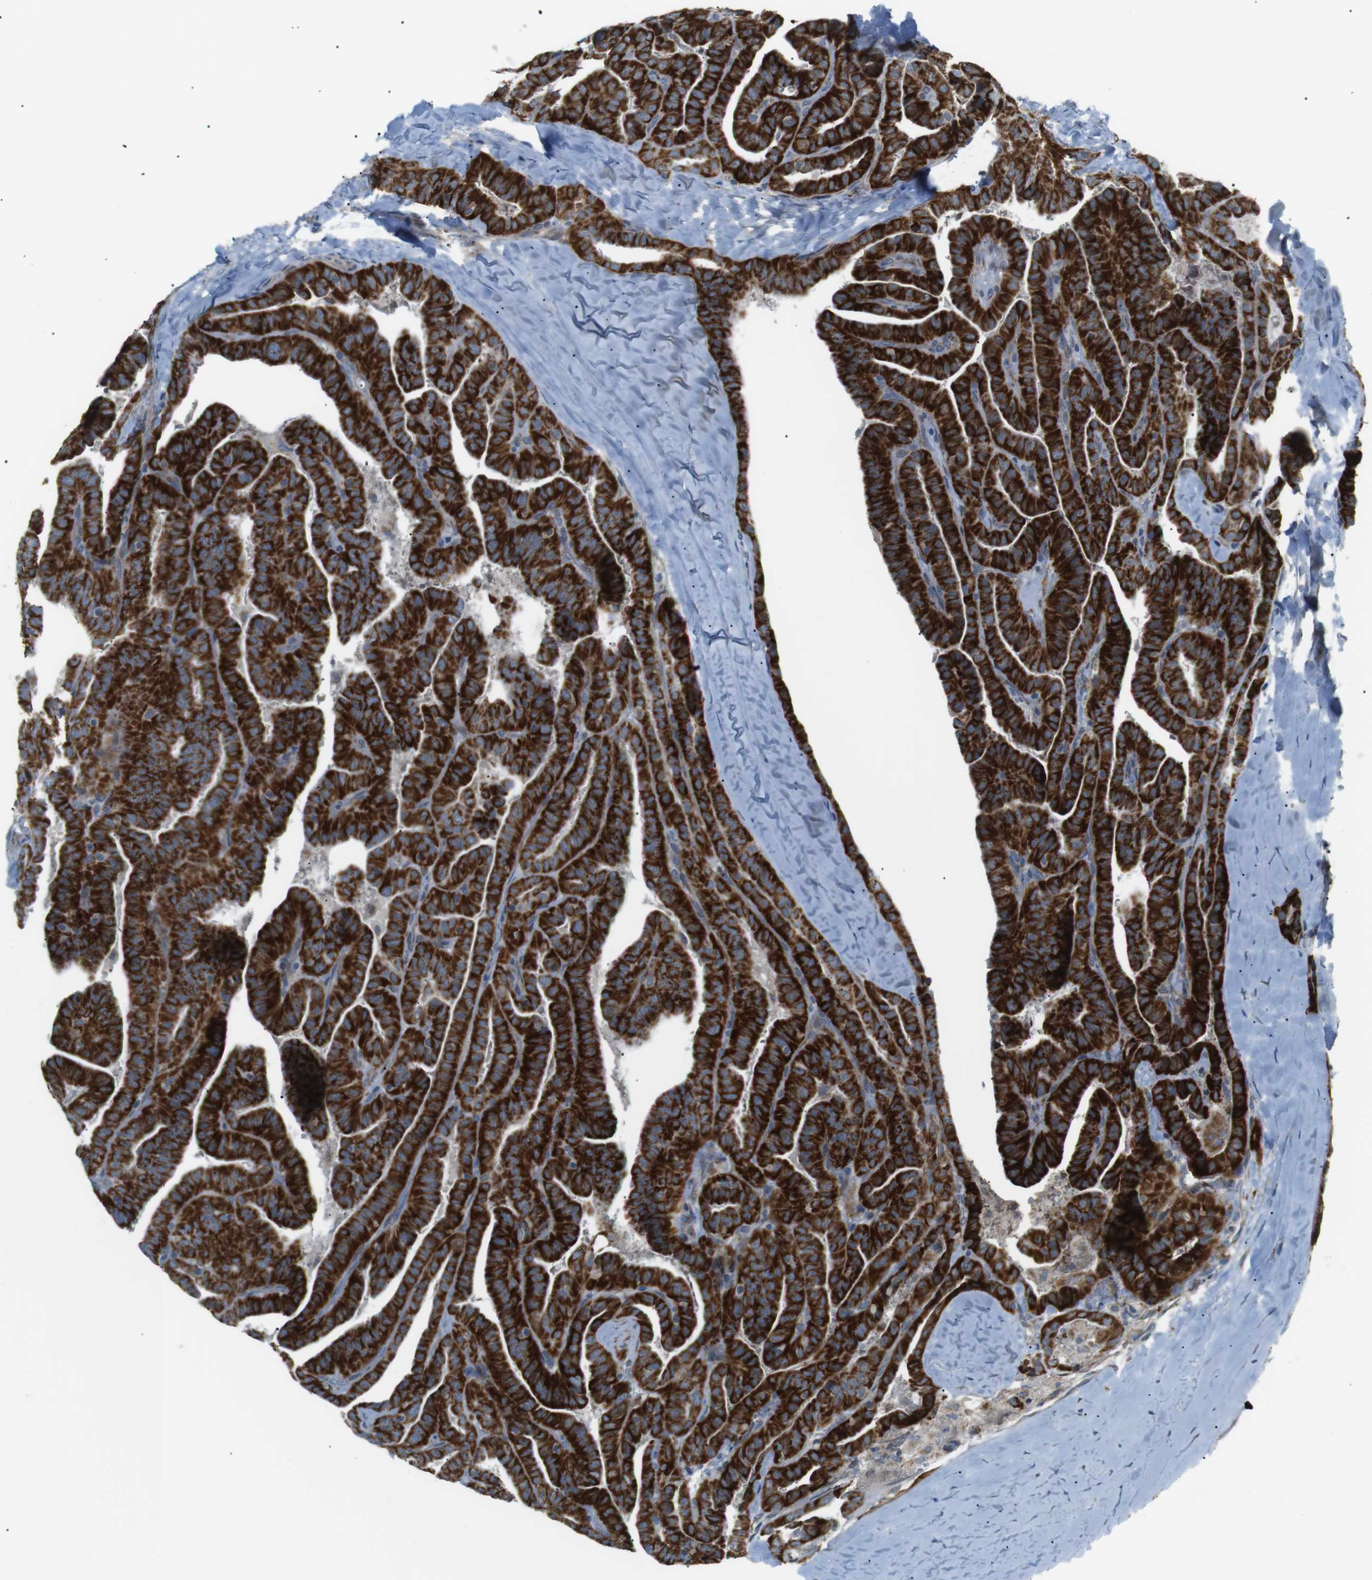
{"staining": {"intensity": "moderate", "quantity": ">75%", "location": "cytoplasmic/membranous"}, "tissue": "thyroid cancer", "cell_type": "Tumor cells", "image_type": "cancer", "snomed": [{"axis": "morphology", "description": "Papillary adenocarcinoma, NOS"}, {"axis": "topography", "description": "Thyroid gland"}], "caption": "A medium amount of moderate cytoplasmic/membranous expression is seen in approximately >75% of tumor cells in thyroid cancer tissue. Immunohistochemistry stains the protein in brown and the nuclei are stained blue.", "gene": "ARID5B", "patient": {"sex": "male", "age": 77}}